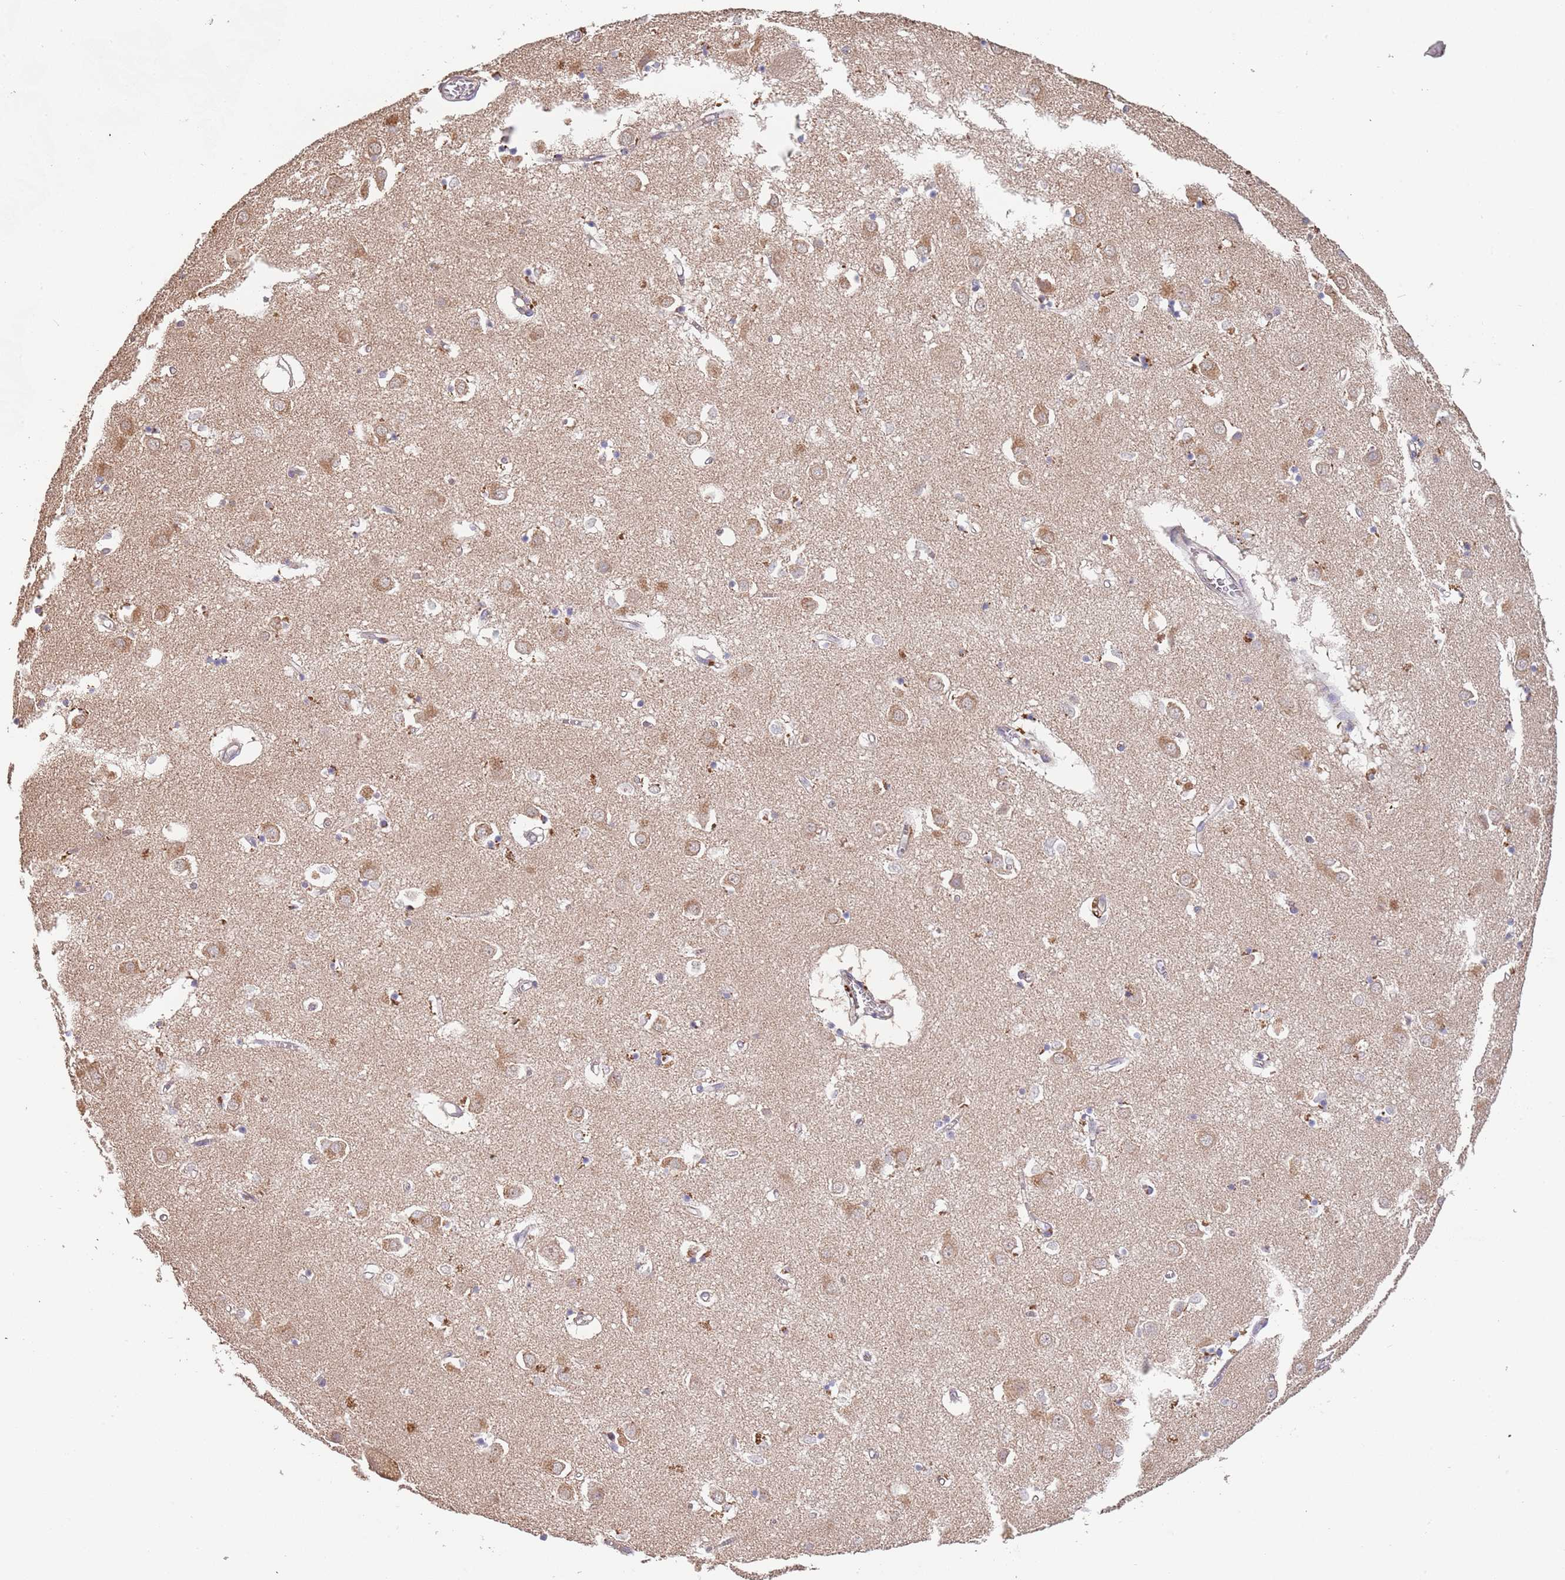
{"staining": {"intensity": "moderate", "quantity": "<25%", "location": "cytoplasmic/membranous"}, "tissue": "caudate", "cell_type": "Glial cells", "image_type": "normal", "snomed": [{"axis": "morphology", "description": "Normal tissue, NOS"}, {"axis": "topography", "description": "Lateral ventricle wall"}], "caption": "Protein analysis of normal caudate demonstrates moderate cytoplasmic/membranous positivity in approximately <25% of glial cells. (DAB (3,3'-diaminobenzidine) IHC, brown staining for protein, blue staining for nuclei).", "gene": "TMEM64", "patient": {"sex": "male", "age": 70}}